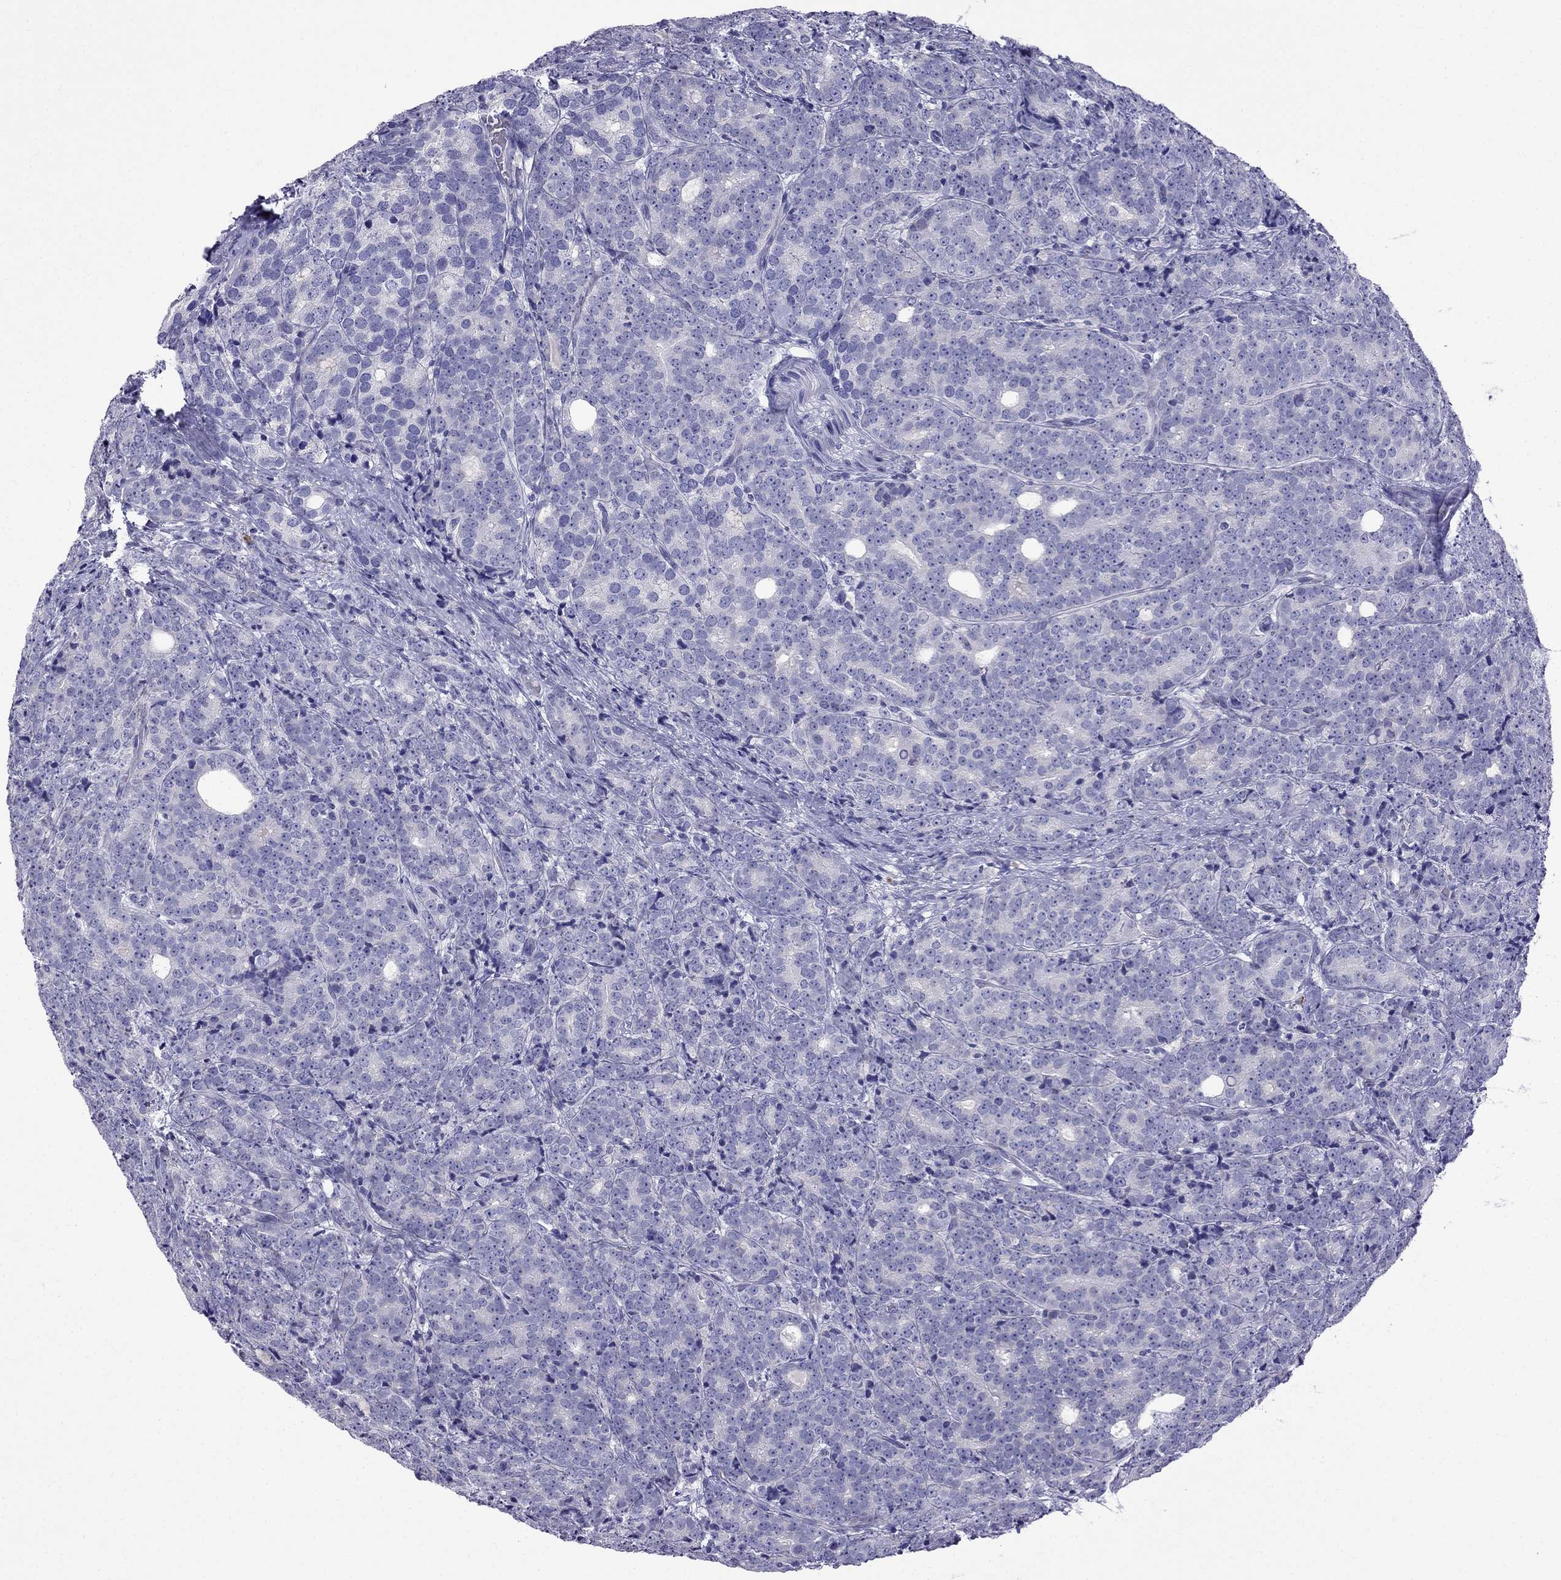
{"staining": {"intensity": "negative", "quantity": "none", "location": "none"}, "tissue": "prostate cancer", "cell_type": "Tumor cells", "image_type": "cancer", "snomed": [{"axis": "morphology", "description": "Adenocarcinoma, NOS"}, {"axis": "topography", "description": "Prostate"}], "caption": "There is no significant positivity in tumor cells of prostate cancer (adenocarcinoma).", "gene": "PATE1", "patient": {"sex": "male", "age": 71}}